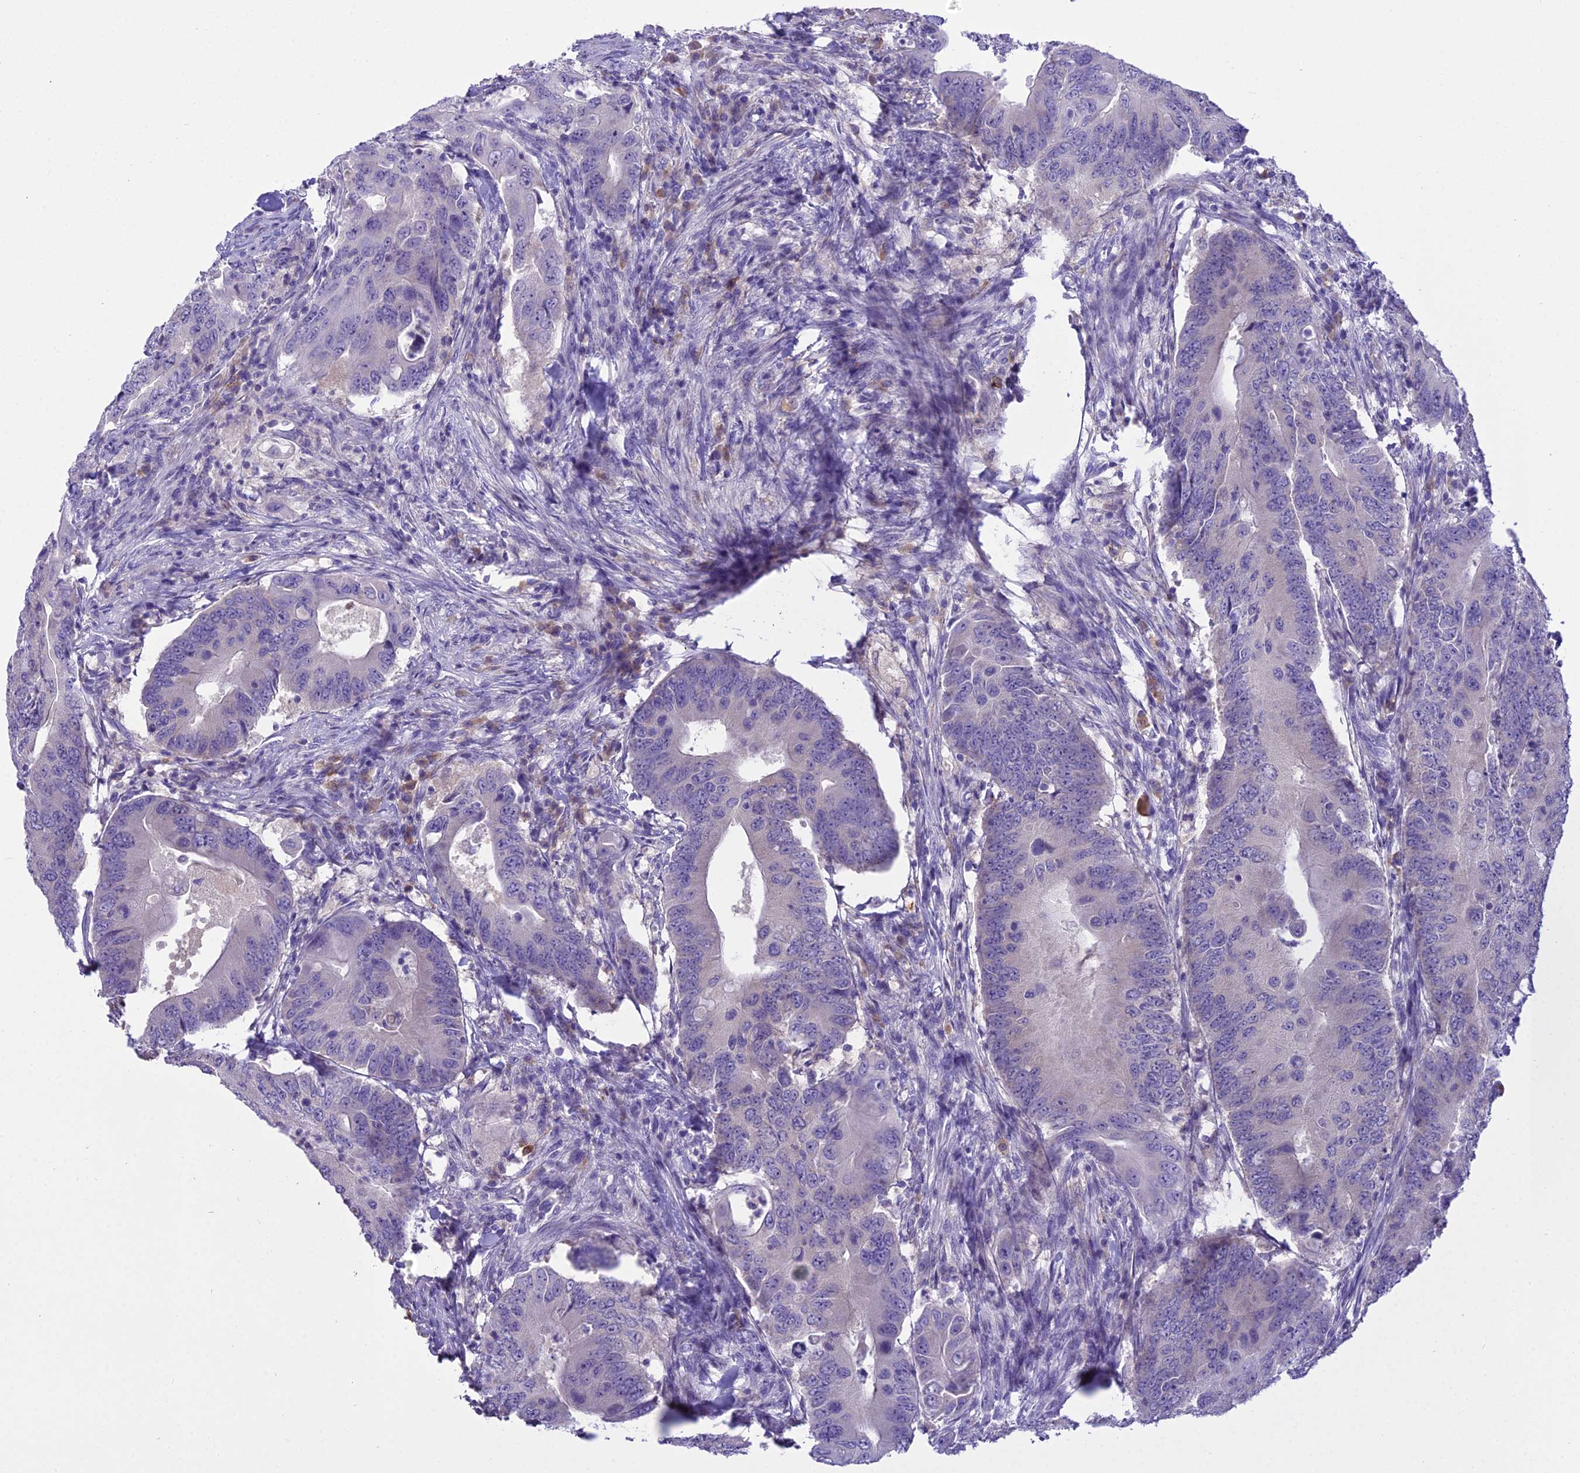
{"staining": {"intensity": "negative", "quantity": "none", "location": "none"}, "tissue": "colorectal cancer", "cell_type": "Tumor cells", "image_type": "cancer", "snomed": [{"axis": "morphology", "description": "Adenocarcinoma, NOS"}, {"axis": "topography", "description": "Colon"}], "caption": "Human colorectal cancer (adenocarcinoma) stained for a protein using immunohistochemistry exhibits no positivity in tumor cells.", "gene": "BLNK", "patient": {"sex": "male", "age": 71}}